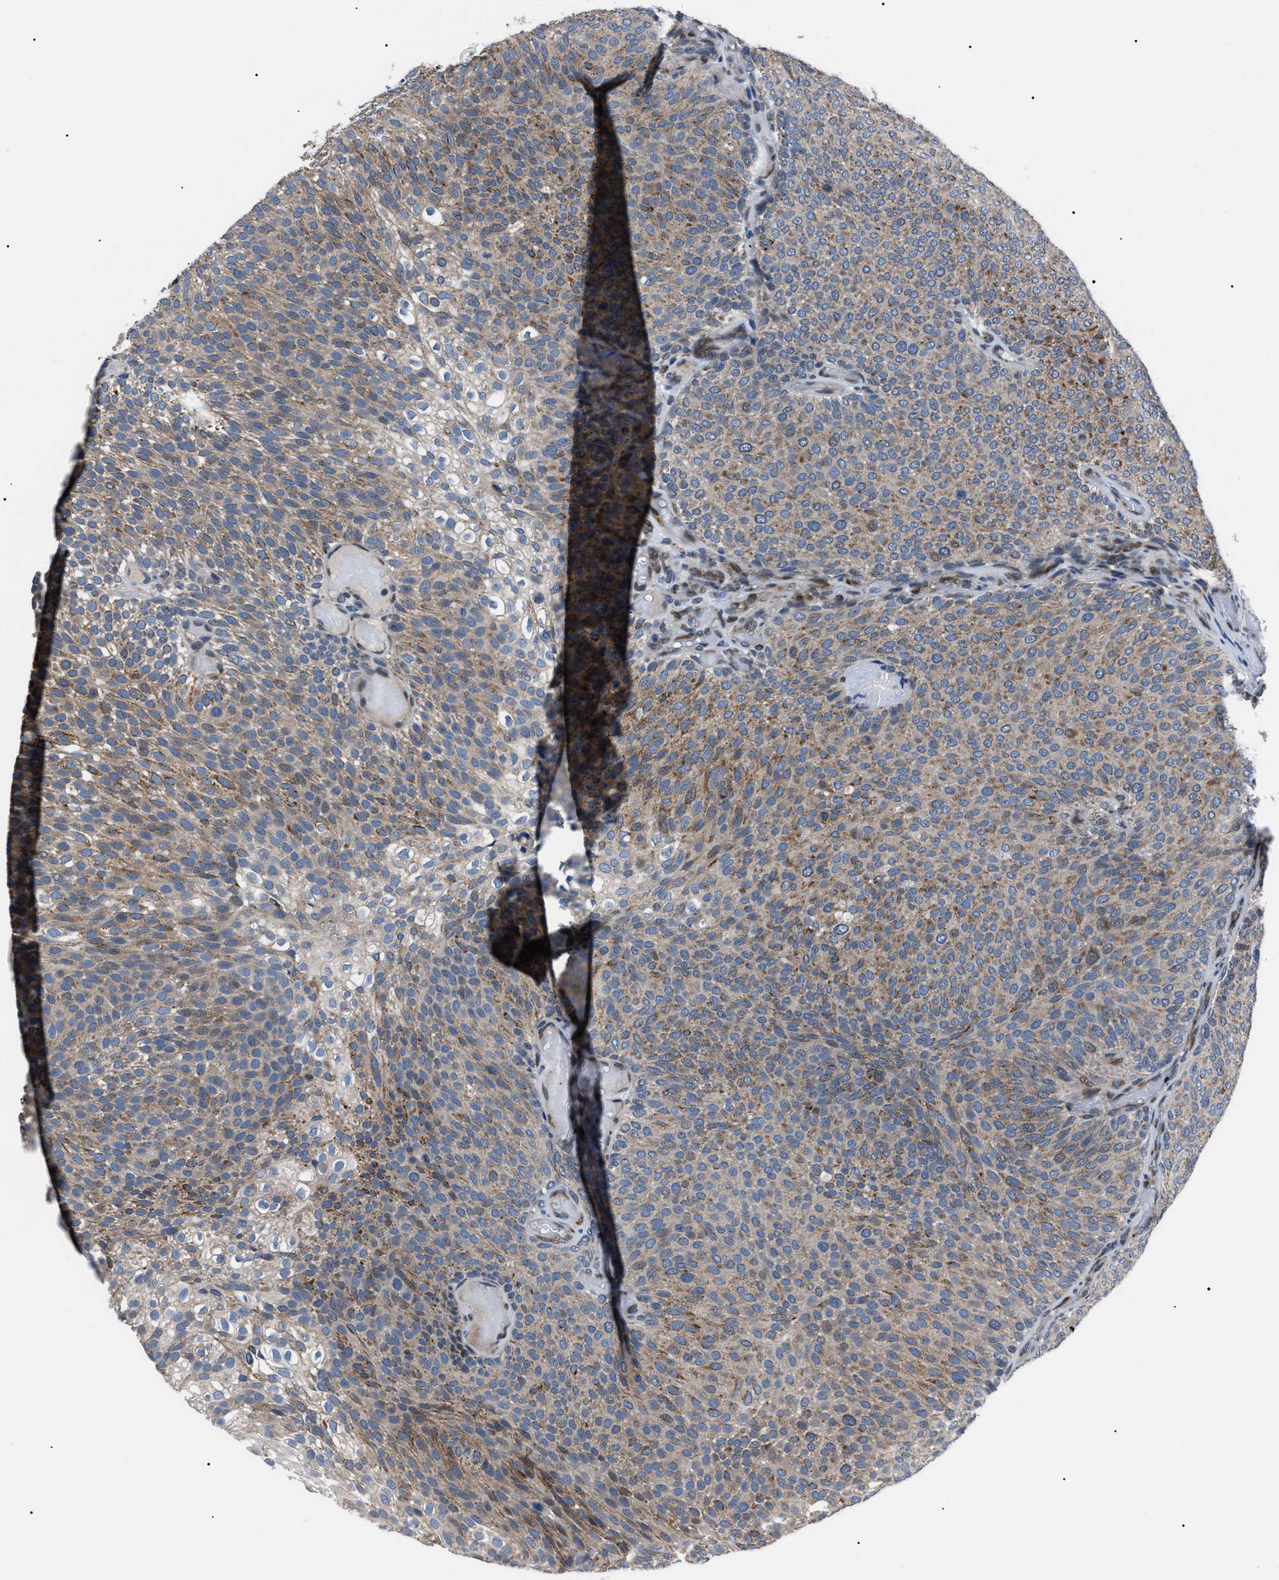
{"staining": {"intensity": "weak", "quantity": ">75%", "location": "cytoplasmic/membranous"}, "tissue": "urothelial cancer", "cell_type": "Tumor cells", "image_type": "cancer", "snomed": [{"axis": "morphology", "description": "Urothelial carcinoma, Low grade"}, {"axis": "topography", "description": "Urinary bladder"}], "caption": "A high-resolution histopathology image shows IHC staining of urothelial cancer, which exhibits weak cytoplasmic/membranous positivity in approximately >75% of tumor cells.", "gene": "LRRC14", "patient": {"sex": "male", "age": 78}}